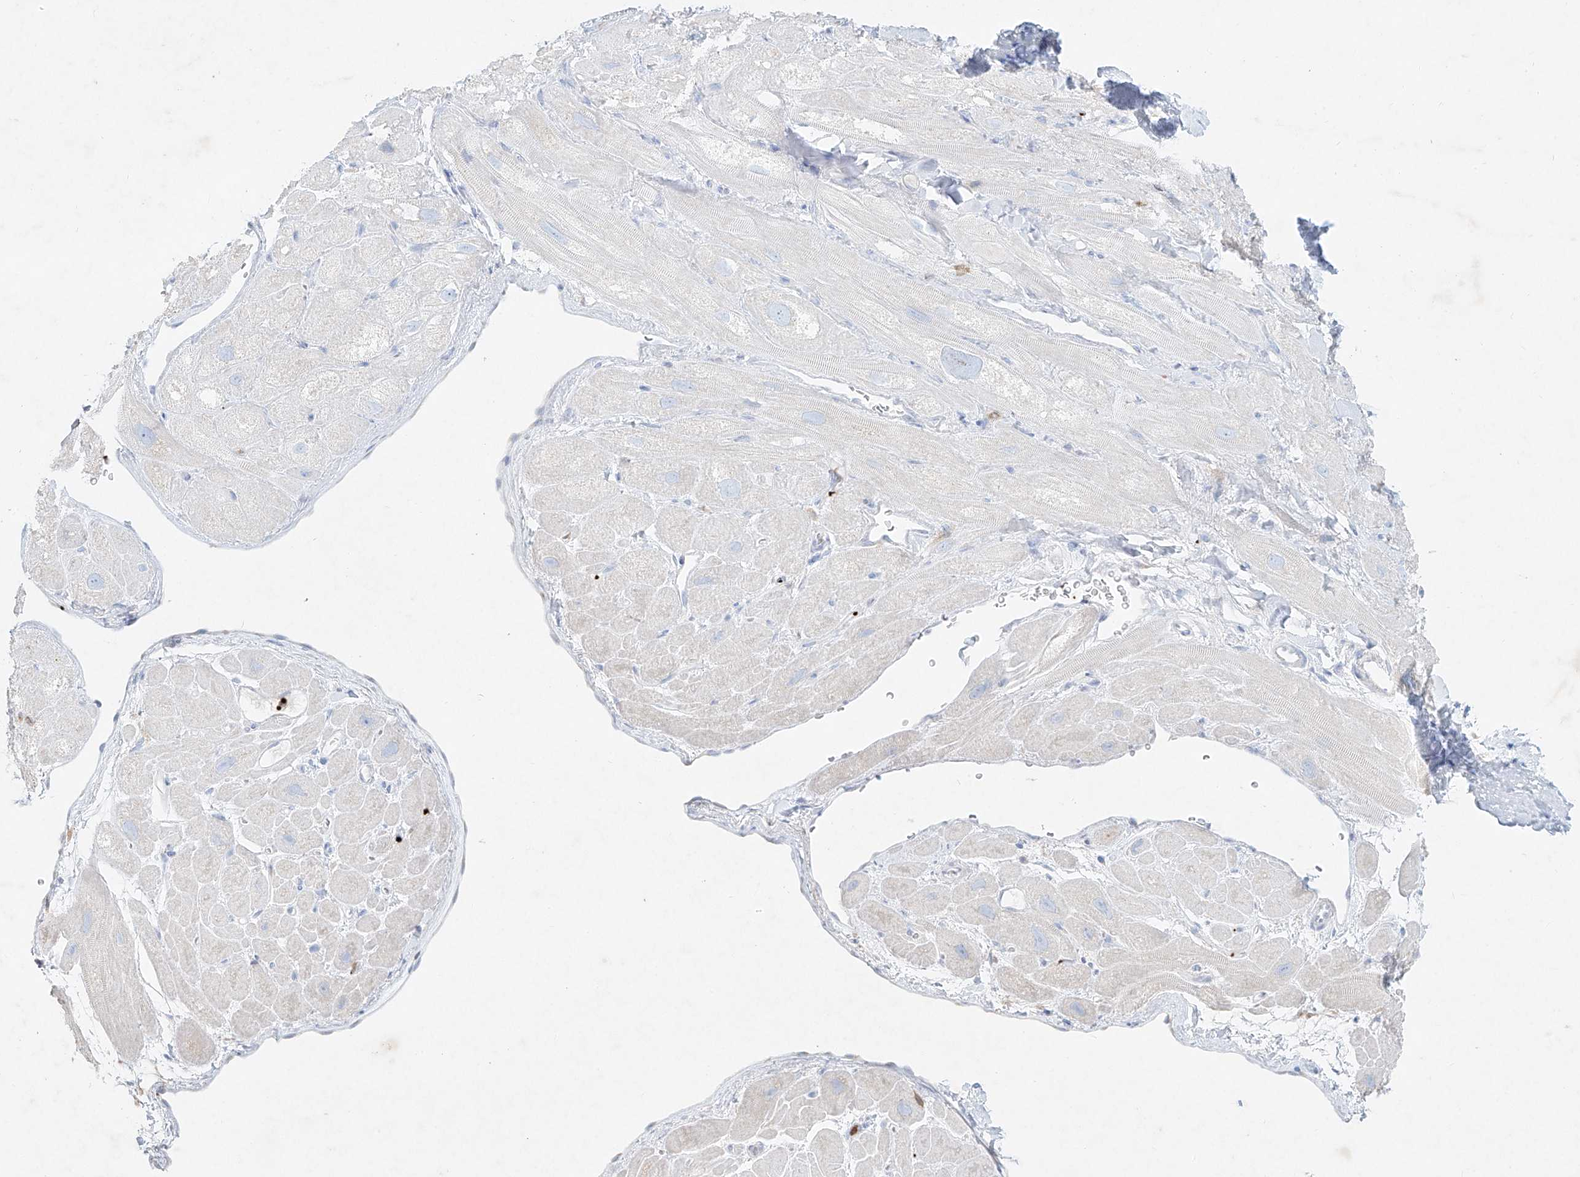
{"staining": {"intensity": "negative", "quantity": "none", "location": "none"}, "tissue": "heart muscle", "cell_type": "Cardiomyocytes", "image_type": "normal", "snomed": [{"axis": "morphology", "description": "Normal tissue, NOS"}, {"axis": "topography", "description": "Heart"}], "caption": "This is a photomicrograph of immunohistochemistry (IHC) staining of unremarkable heart muscle, which shows no expression in cardiomyocytes. (Brightfield microscopy of DAB (3,3'-diaminobenzidine) IHC at high magnification).", "gene": "PLEK", "patient": {"sex": "male", "age": 49}}